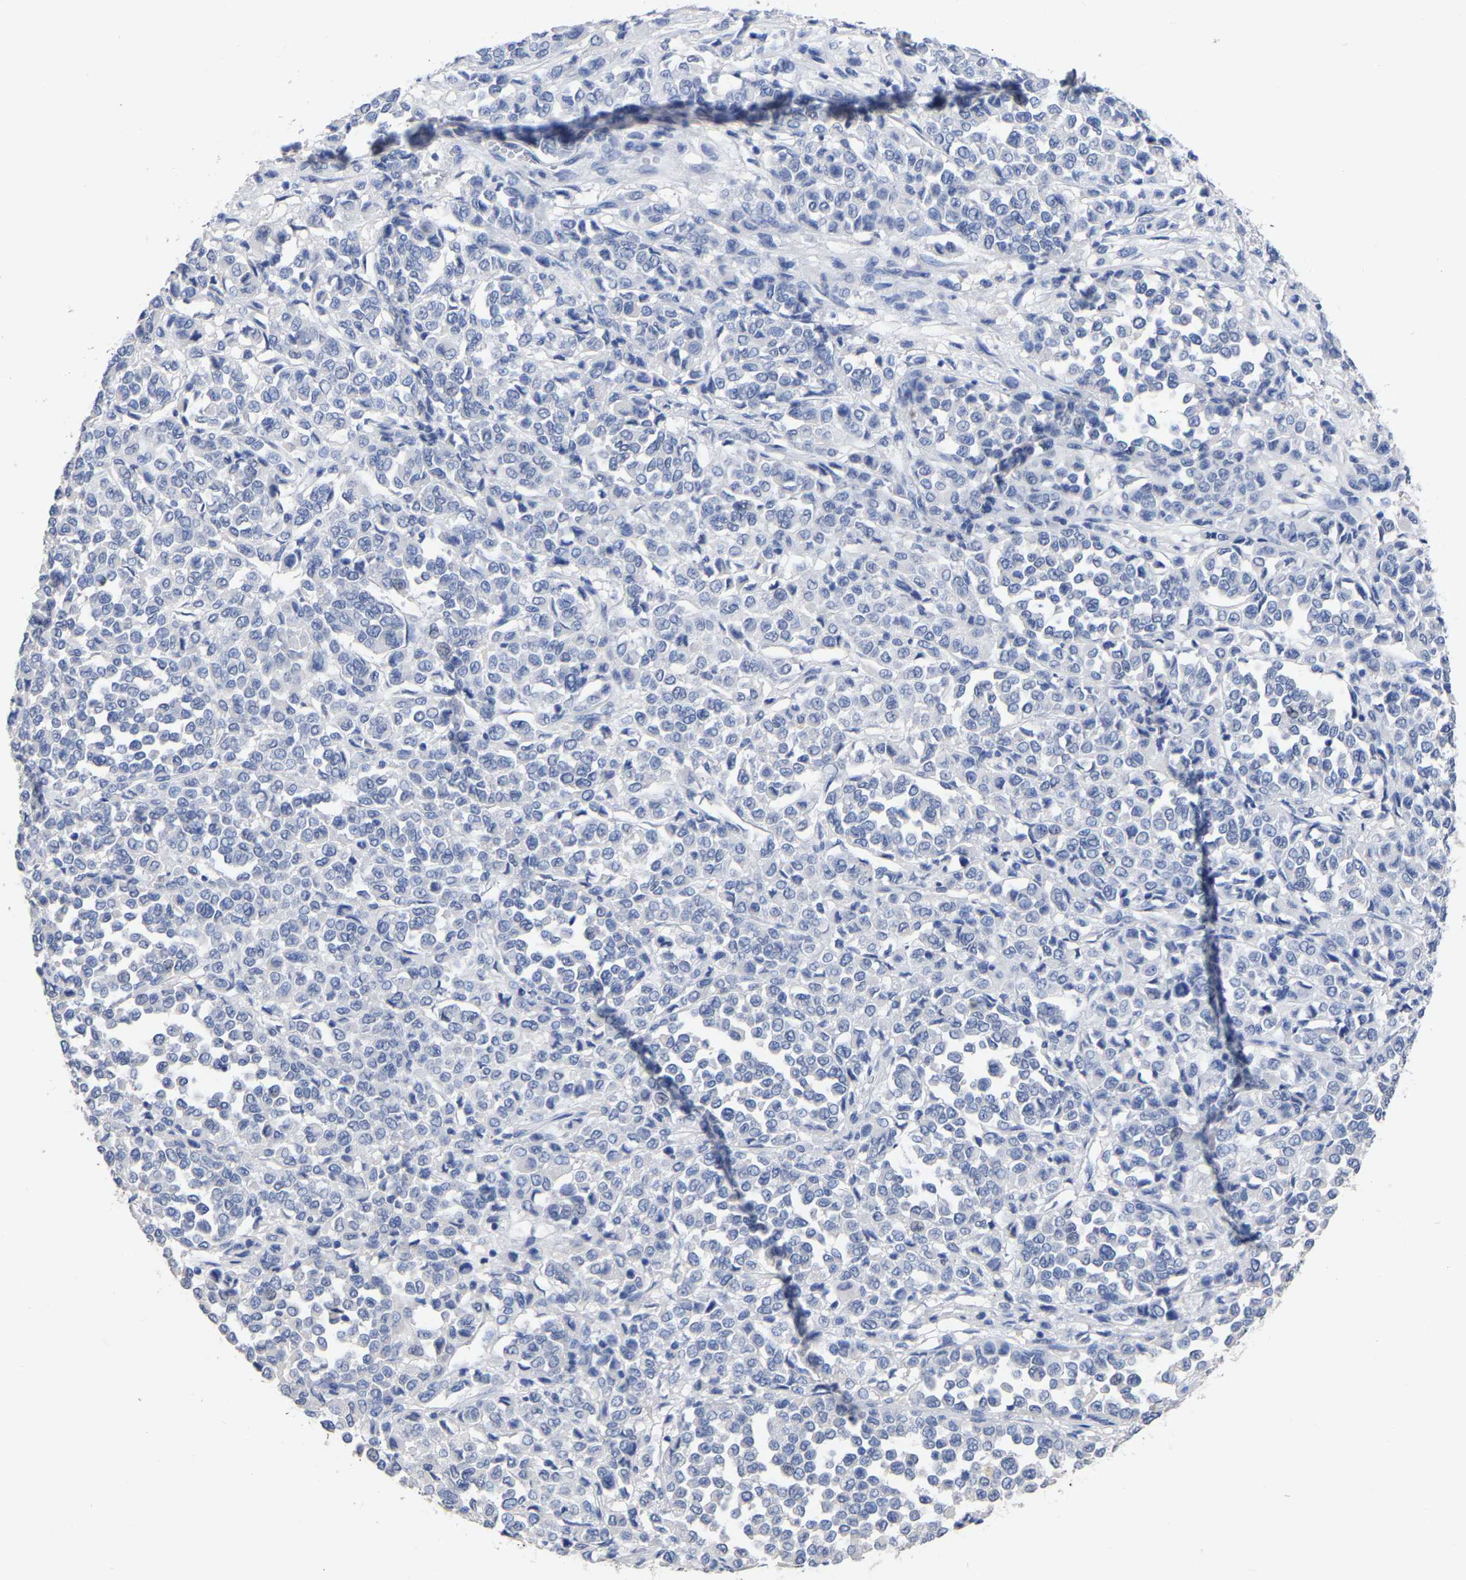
{"staining": {"intensity": "negative", "quantity": "none", "location": "none"}, "tissue": "melanoma", "cell_type": "Tumor cells", "image_type": "cancer", "snomed": [{"axis": "morphology", "description": "Malignant melanoma, Metastatic site"}, {"axis": "topography", "description": "Pancreas"}], "caption": "Immunohistochemistry (IHC) of melanoma displays no positivity in tumor cells.", "gene": "ANXA13", "patient": {"sex": "female", "age": 30}}